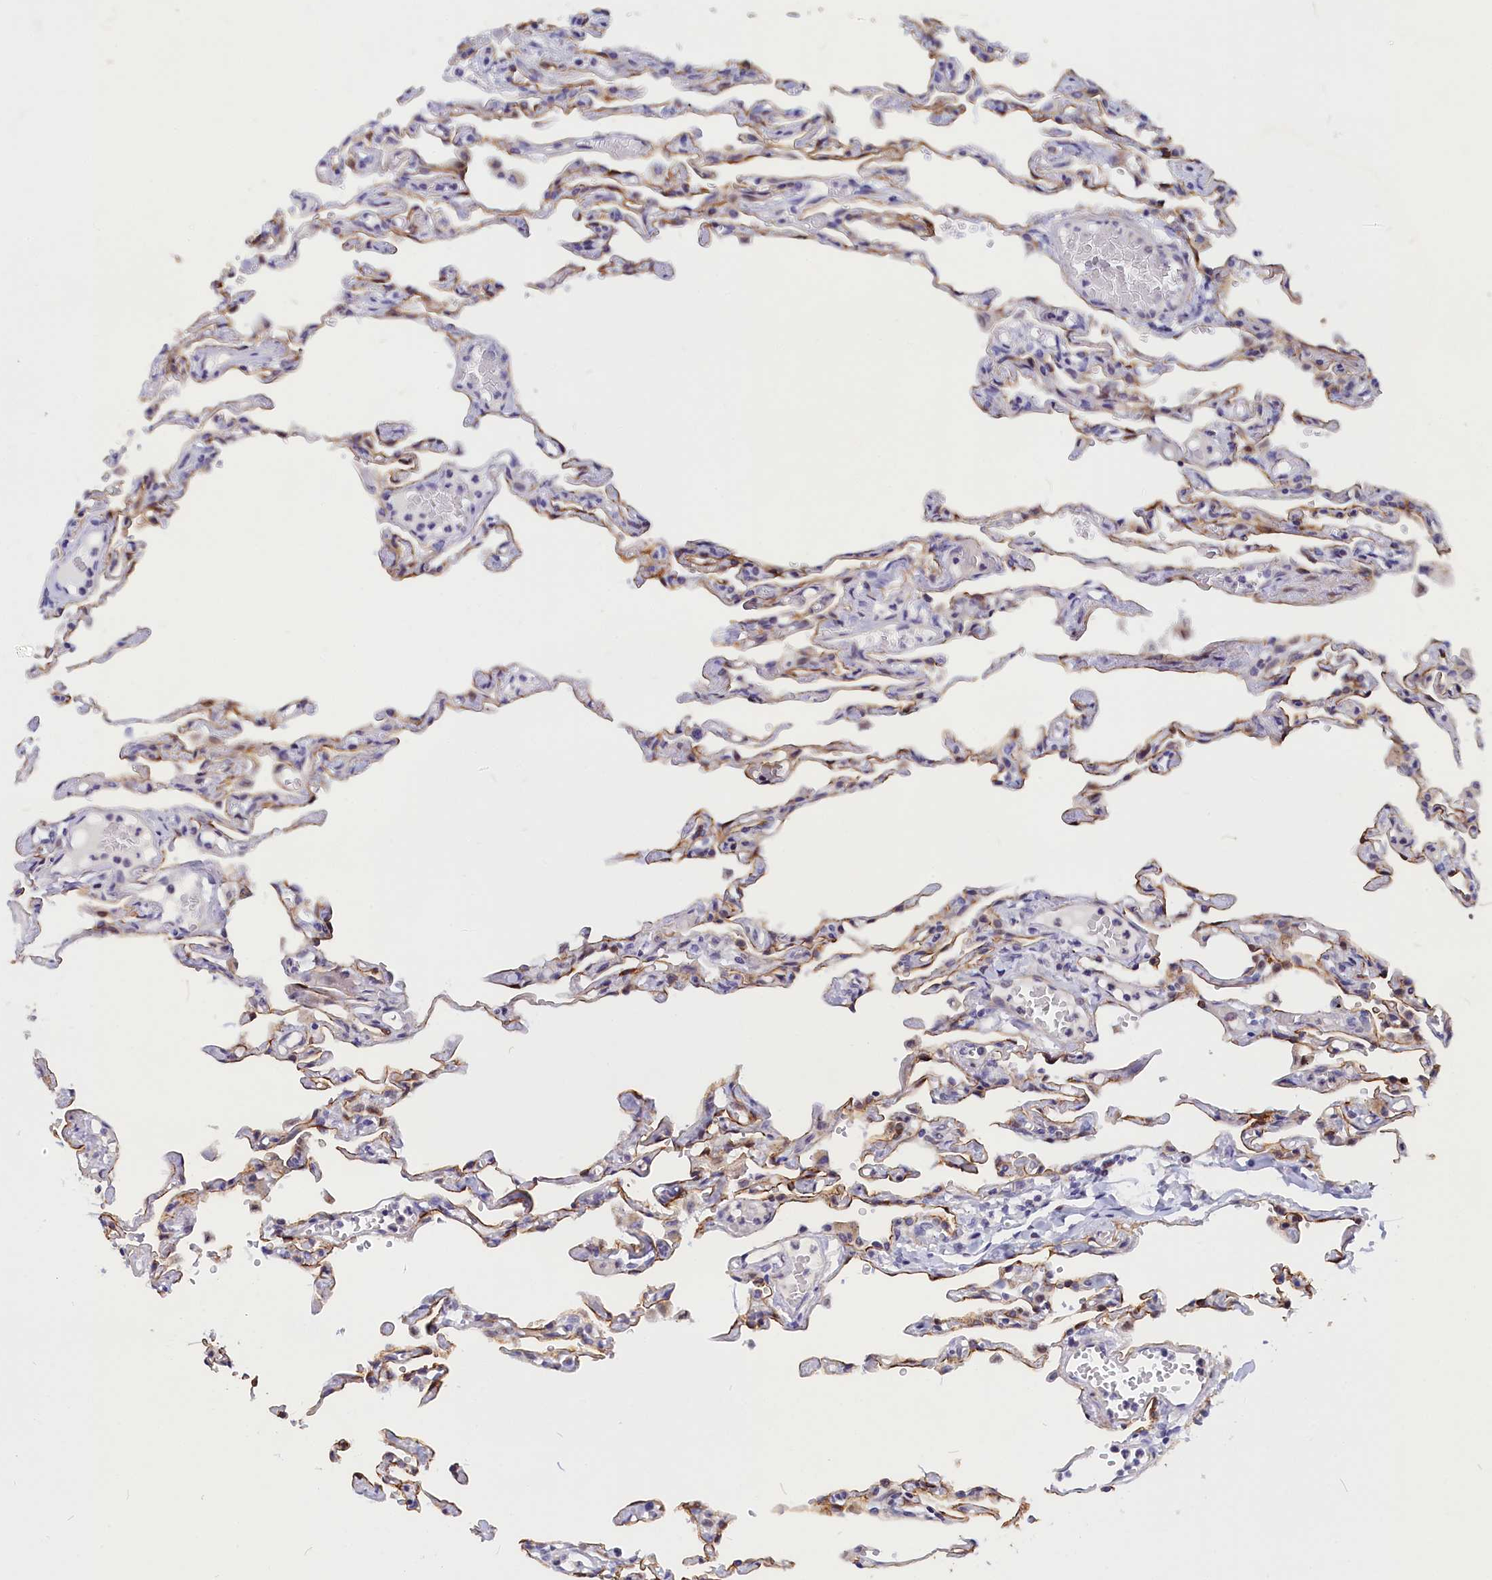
{"staining": {"intensity": "moderate", "quantity": "<25%", "location": "cytoplasmic/membranous"}, "tissue": "lung", "cell_type": "Alveolar cells", "image_type": "normal", "snomed": [{"axis": "morphology", "description": "Normal tissue, NOS"}, {"axis": "topography", "description": "Lung"}], "caption": "Immunohistochemical staining of normal human lung demonstrates <25% levels of moderate cytoplasmic/membranous protein expression in about <25% of alveolar cells.", "gene": "ANKRD34B", "patient": {"sex": "male", "age": 21}}